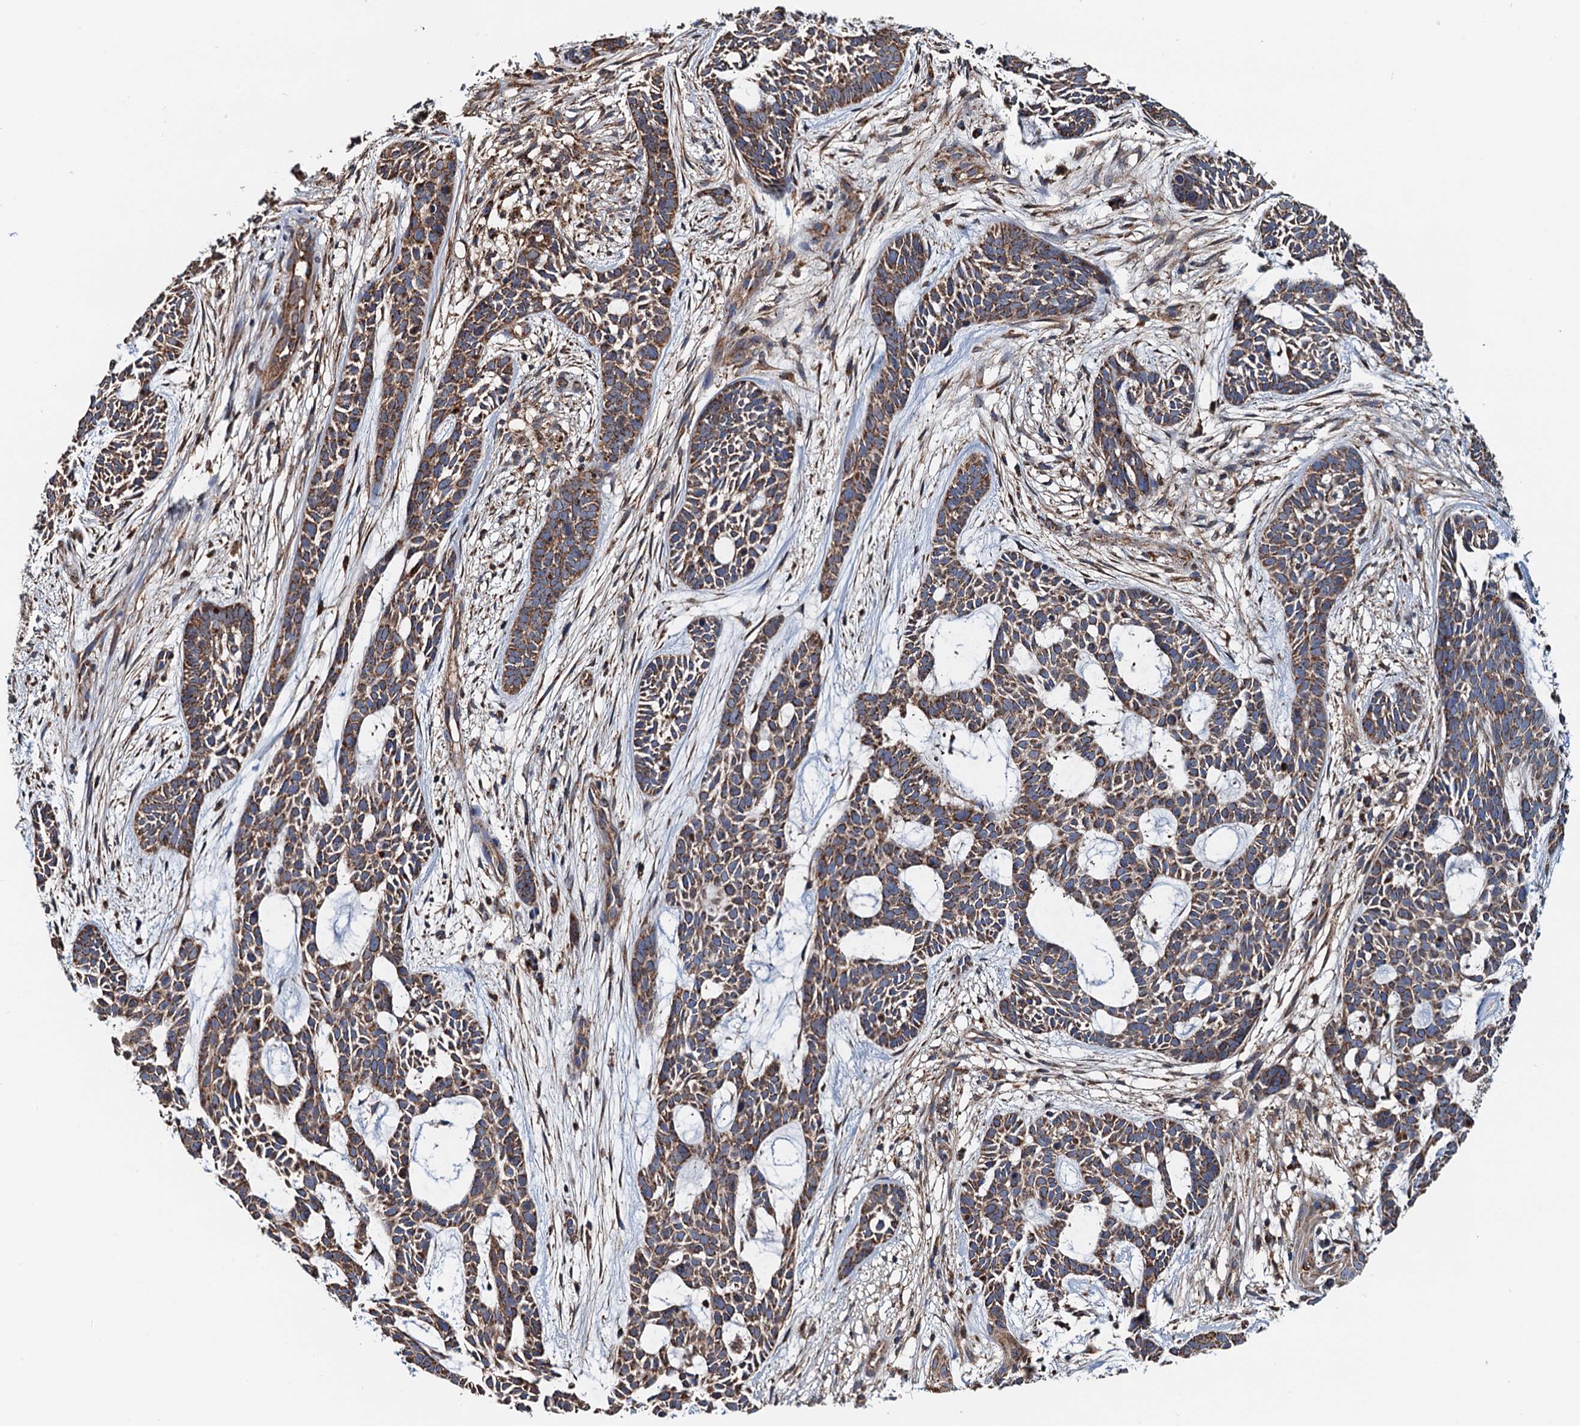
{"staining": {"intensity": "moderate", "quantity": ">75%", "location": "cytoplasmic/membranous"}, "tissue": "skin cancer", "cell_type": "Tumor cells", "image_type": "cancer", "snomed": [{"axis": "morphology", "description": "Basal cell carcinoma"}, {"axis": "topography", "description": "Skin"}], "caption": "Moderate cytoplasmic/membranous positivity for a protein is seen in approximately >75% of tumor cells of skin basal cell carcinoma using IHC.", "gene": "AAGAB", "patient": {"sex": "male", "age": 89}}